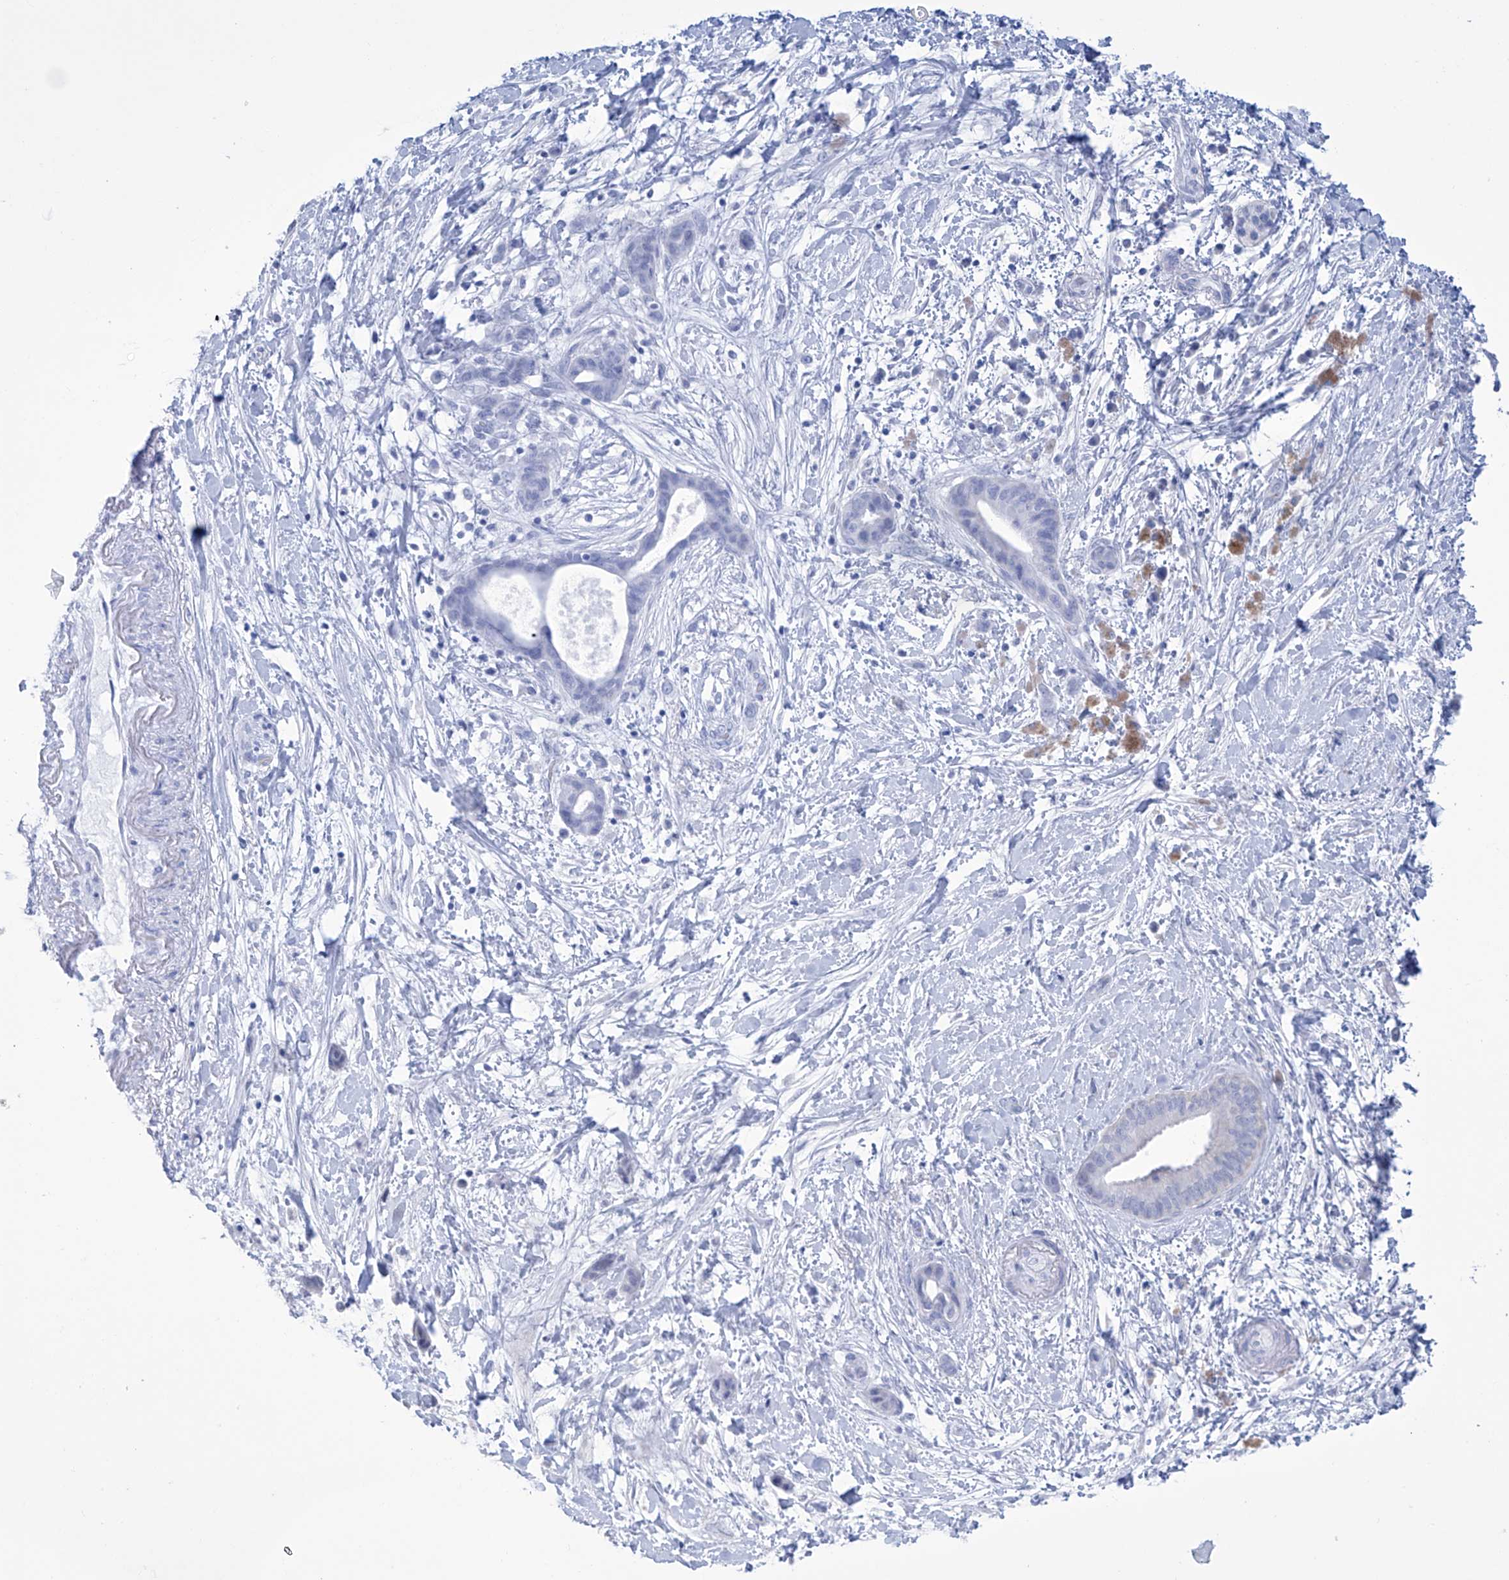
{"staining": {"intensity": "negative", "quantity": "none", "location": "none"}, "tissue": "pancreatic cancer", "cell_type": "Tumor cells", "image_type": "cancer", "snomed": [{"axis": "morphology", "description": "Normal tissue, NOS"}, {"axis": "morphology", "description": "Adenocarcinoma, NOS"}, {"axis": "topography", "description": "Pancreas"}, {"axis": "topography", "description": "Peripheral nerve tissue"}], "caption": "Histopathology image shows no significant protein positivity in tumor cells of pancreatic adenocarcinoma.", "gene": "ALDH6A1", "patient": {"sex": "female", "age": 63}}